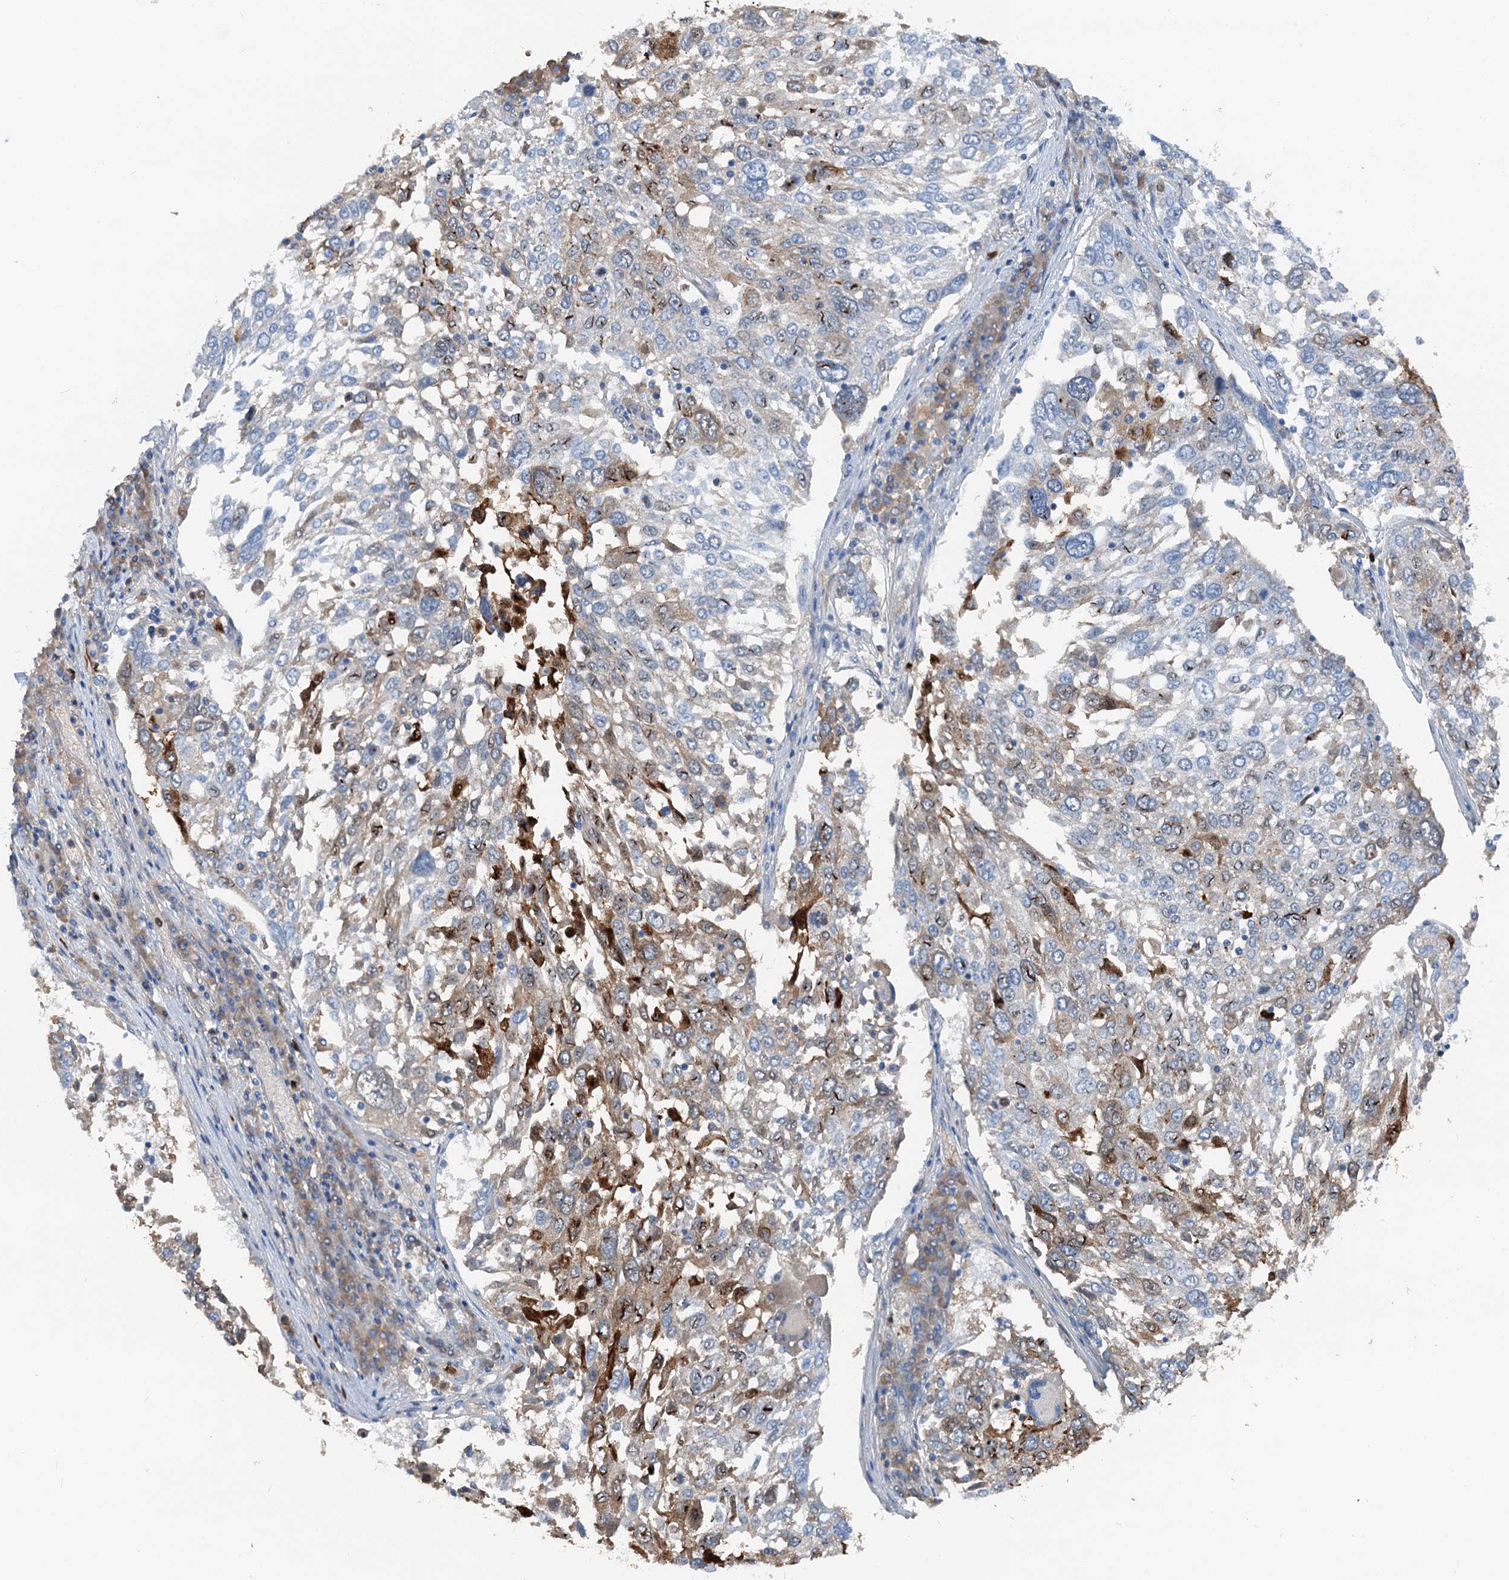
{"staining": {"intensity": "weak", "quantity": "25%-75%", "location": "cytoplasmic/membranous,nuclear"}, "tissue": "lung cancer", "cell_type": "Tumor cells", "image_type": "cancer", "snomed": [{"axis": "morphology", "description": "Squamous cell carcinoma, NOS"}, {"axis": "topography", "description": "Lung"}], "caption": "Immunohistochemistry (IHC) photomicrograph of lung squamous cell carcinoma stained for a protein (brown), which reveals low levels of weak cytoplasmic/membranous and nuclear positivity in about 25%-75% of tumor cells.", "gene": "OTOA", "patient": {"sex": "male", "age": 65}}